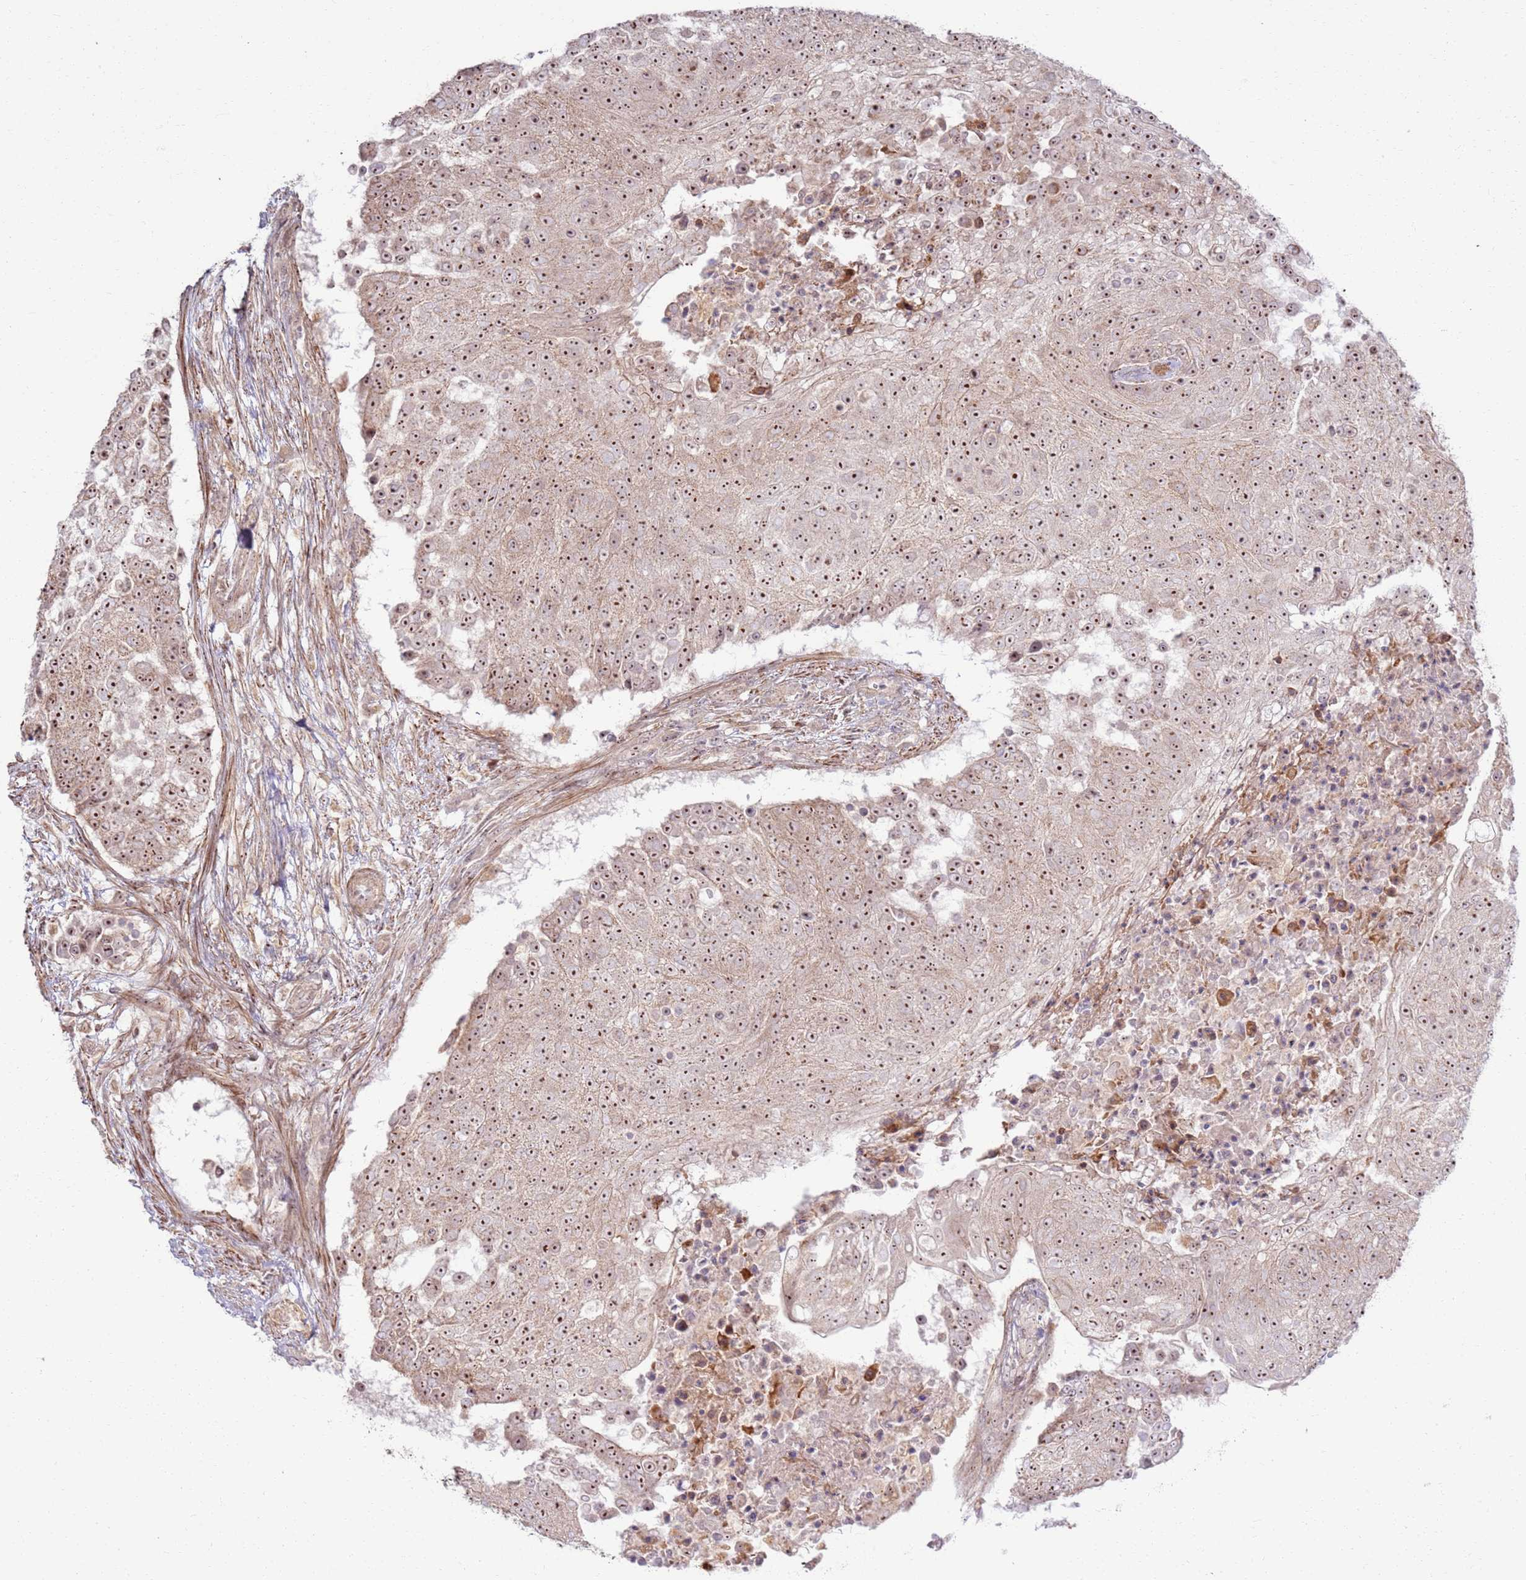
{"staining": {"intensity": "moderate", "quantity": ">75%", "location": "nuclear"}, "tissue": "urothelial cancer", "cell_type": "Tumor cells", "image_type": "cancer", "snomed": [{"axis": "morphology", "description": "Urothelial carcinoma, High grade"}, {"axis": "topography", "description": "Urinary bladder"}], "caption": "This image exhibits urothelial cancer stained with IHC to label a protein in brown. The nuclear of tumor cells show moderate positivity for the protein. Nuclei are counter-stained blue.", "gene": "CNPY1", "patient": {"sex": "female", "age": 63}}